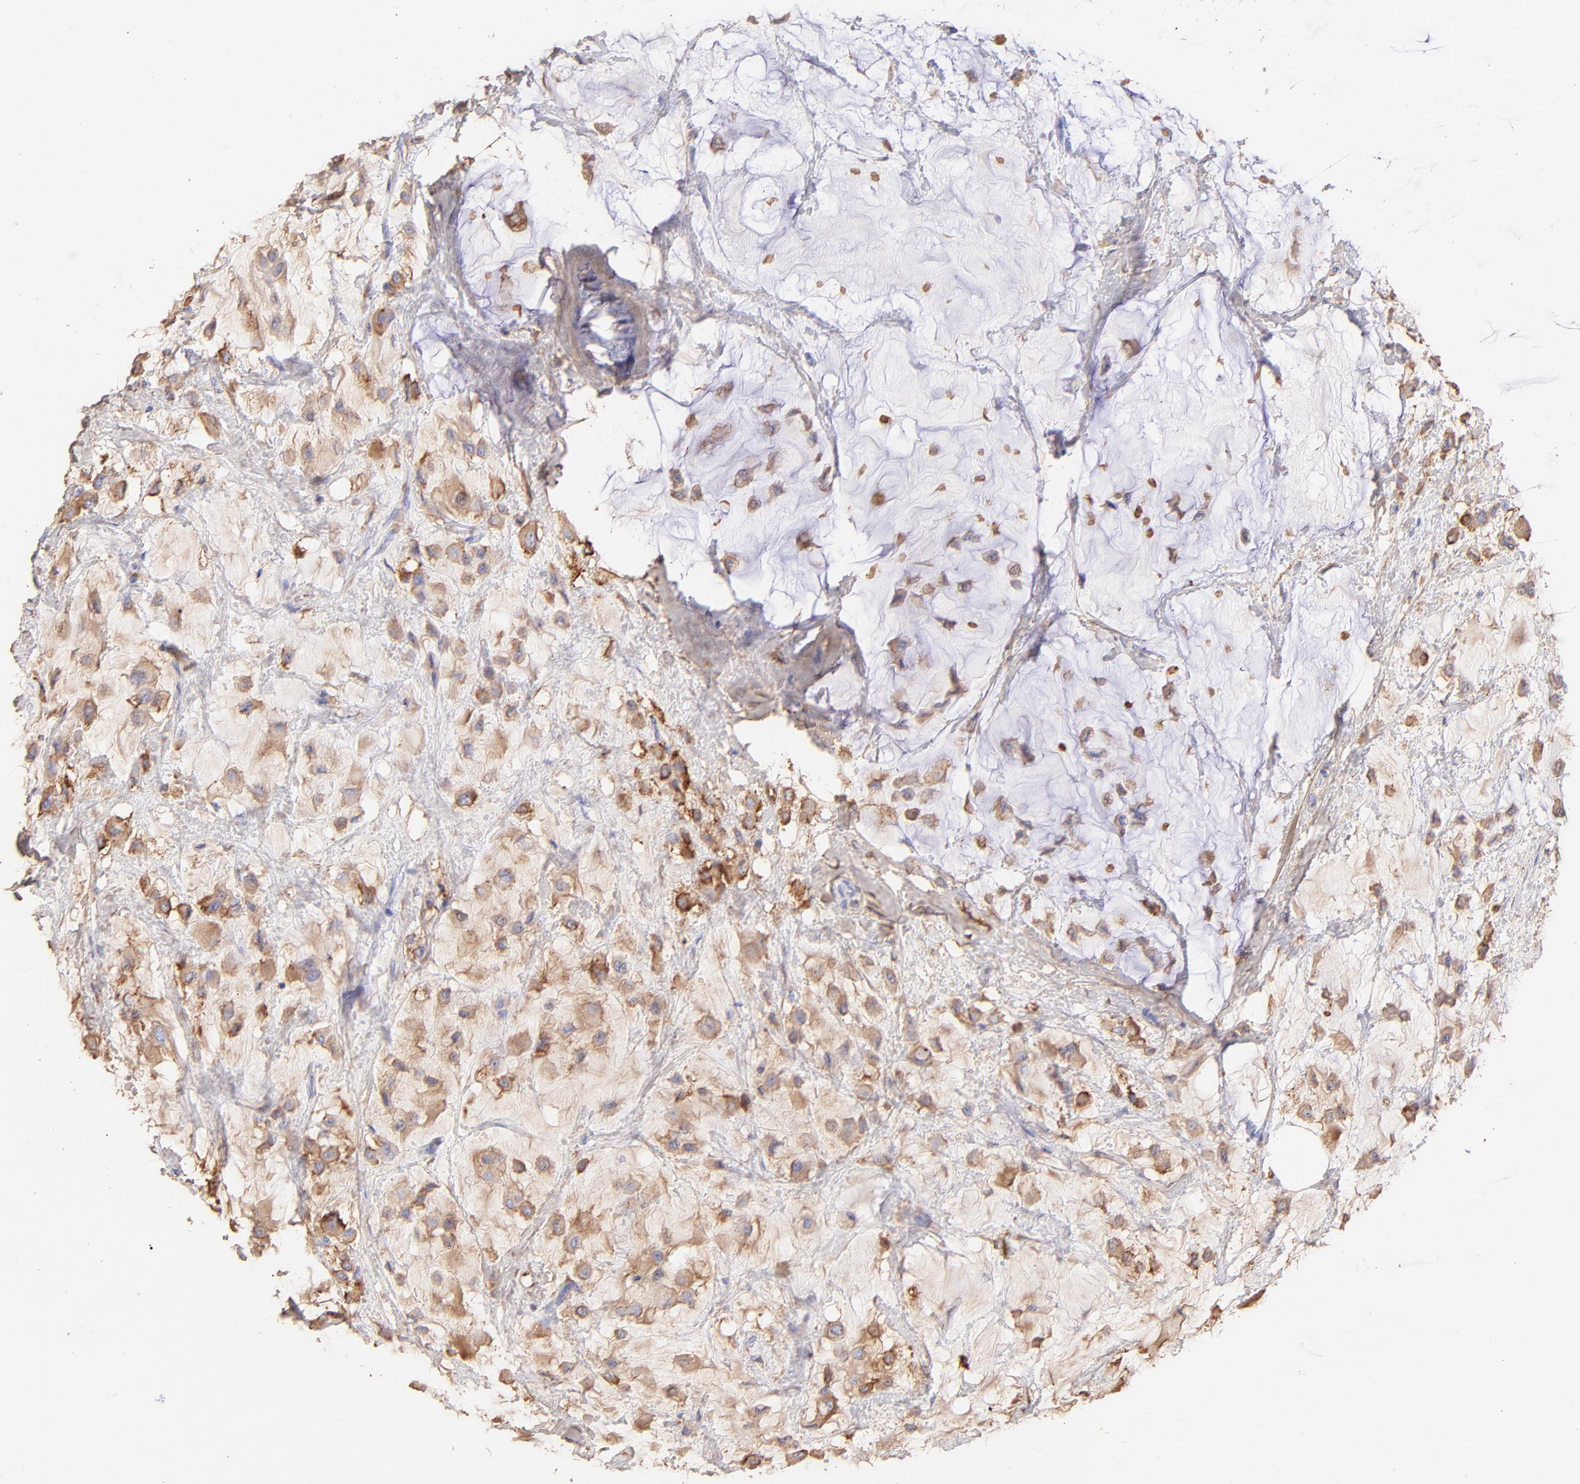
{"staining": {"intensity": "moderate", "quantity": ">75%", "location": "cytoplasmic/membranous"}, "tissue": "breast cancer", "cell_type": "Tumor cells", "image_type": "cancer", "snomed": [{"axis": "morphology", "description": "Lobular carcinoma"}, {"axis": "topography", "description": "Breast"}], "caption": "Moderate cytoplasmic/membranous protein expression is present in about >75% of tumor cells in breast cancer (lobular carcinoma).", "gene": "BGN", "patient": {"sex": "female", "age": 85}}